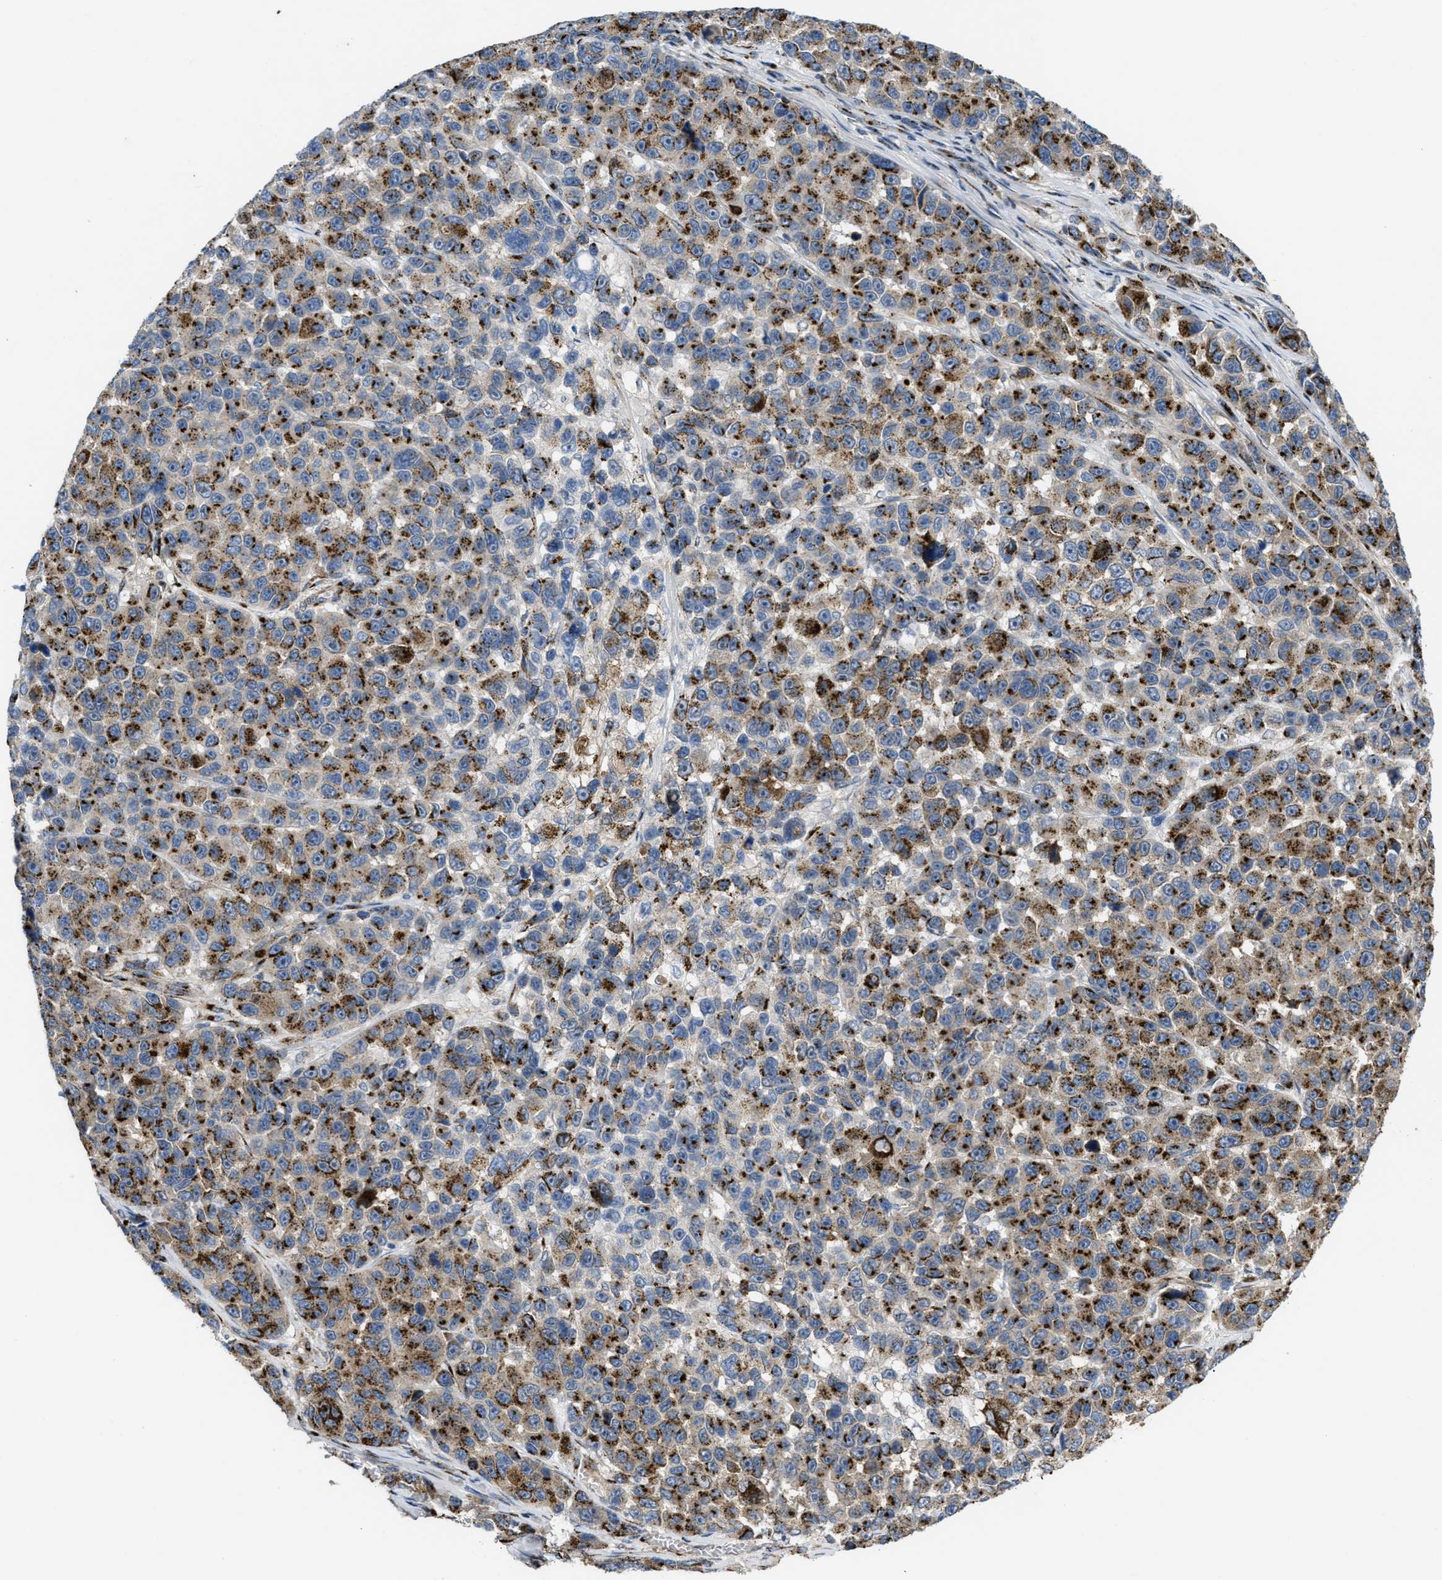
{"staining": {"intensity": "strong", "quantity": "25%-75%", "location": "cytoplasmic/membranous"}, "tissue": "melanoma", "cell_type": "Tumor cells", "image_type": "cancer", "snomed": [{"axis": "morphology", "description": "Malignant melanoma, NOS"}, {"axis": "topography", "description": "Skin"}], "caption": "Immunohistochemical staining of human malignant melanoma displays high levels of strong cytoplasmic/membranous staining in about 25%-75% of tumor cells.", "gene": "ZNF70", "patient": {"sex": "male", "age": 53}}